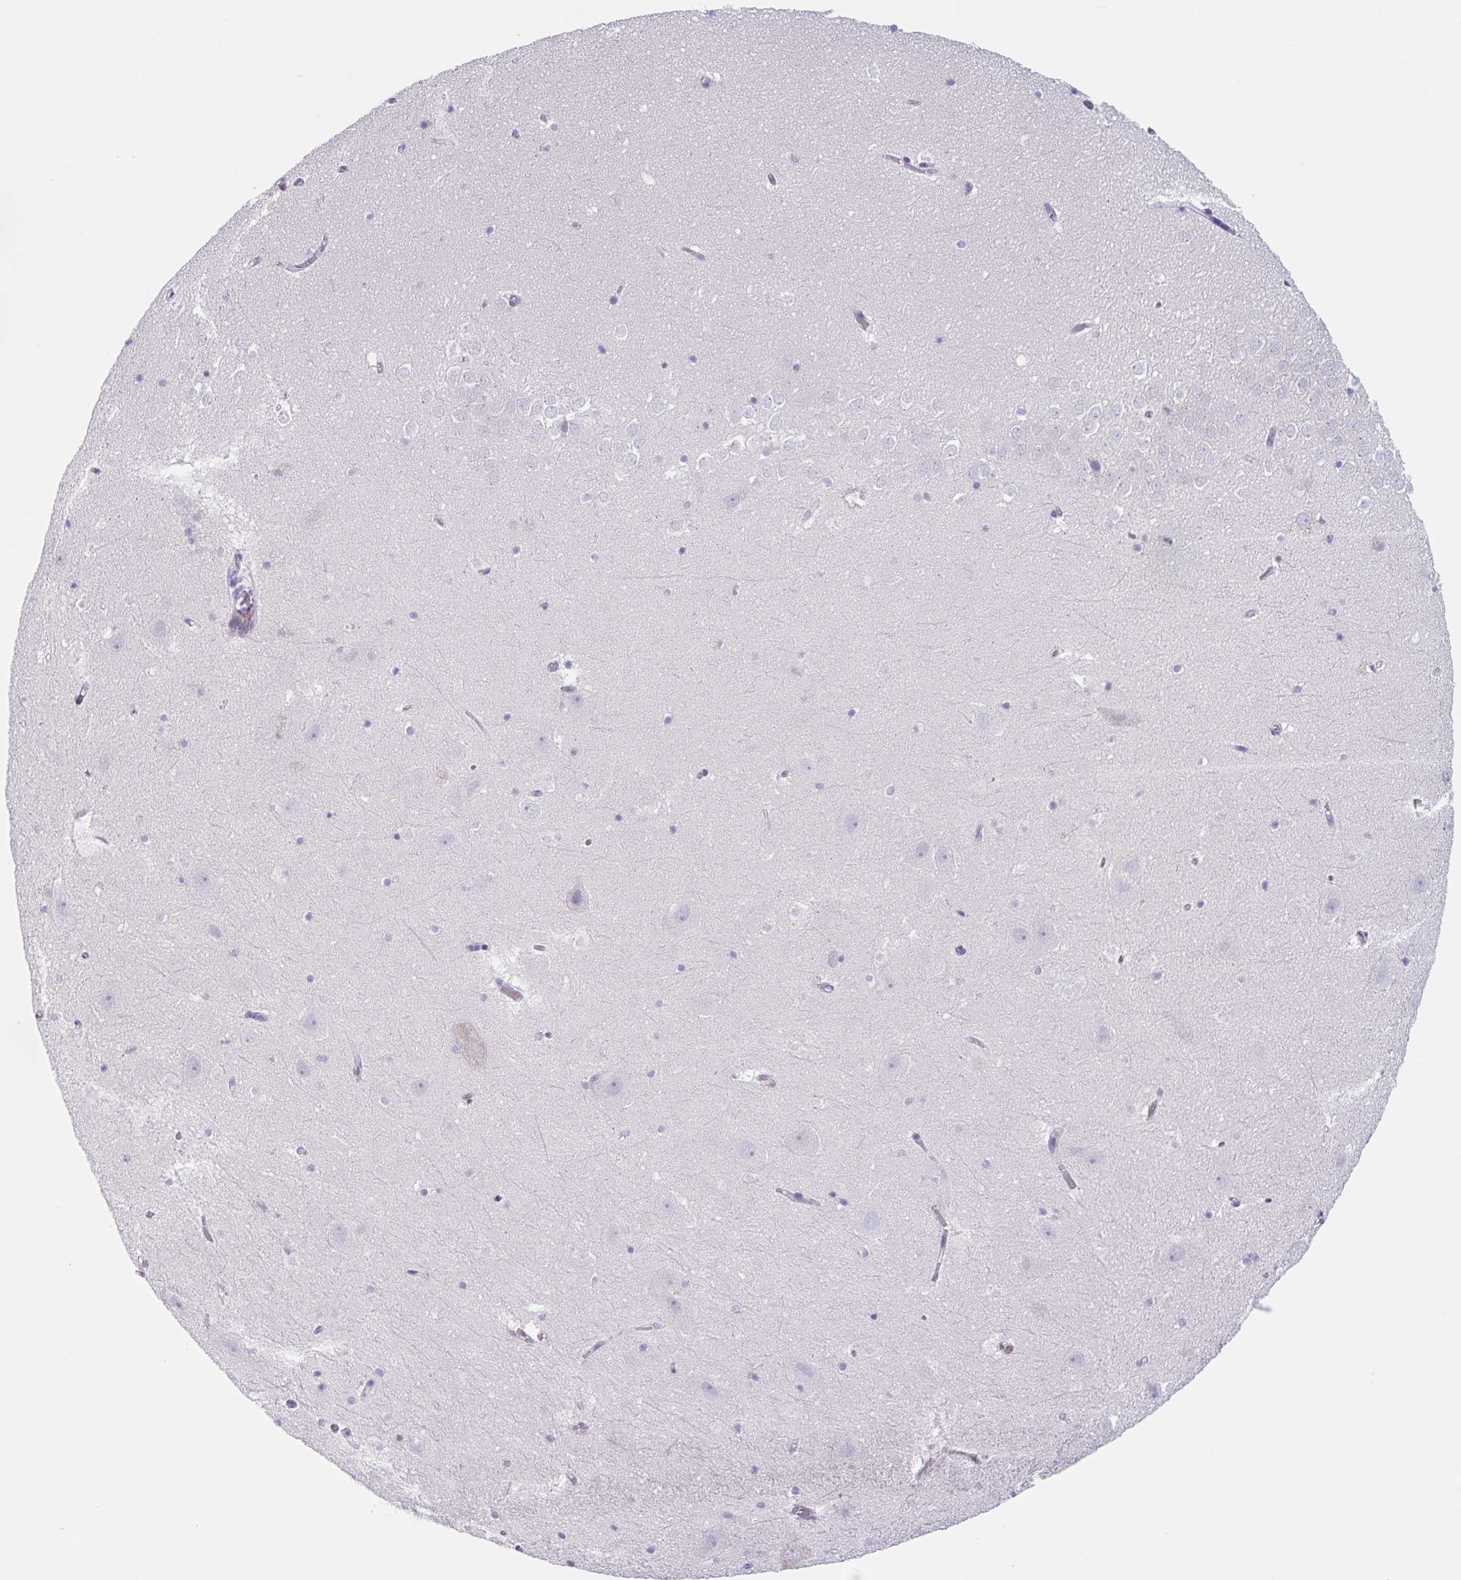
{"staining": {"intensity": "negative", "quantity": "none", "location": "none"}, "tissue": "hippocampus", "cell_type": "Glial cells", "image_type": "normal", "snomed": [{"axis": "morphology", "description": "Normal tissue, NOS"}, {"axis": "topography", "description": "Hippocampus"}], "caption": "A high-resolution image shows immunohistochemistry (IHC) staining of benign hippocampus, which shows no significant positivity in glial cells.", "gene": "HSD11B2", "patient": {"sex": "female", "age": 42}}